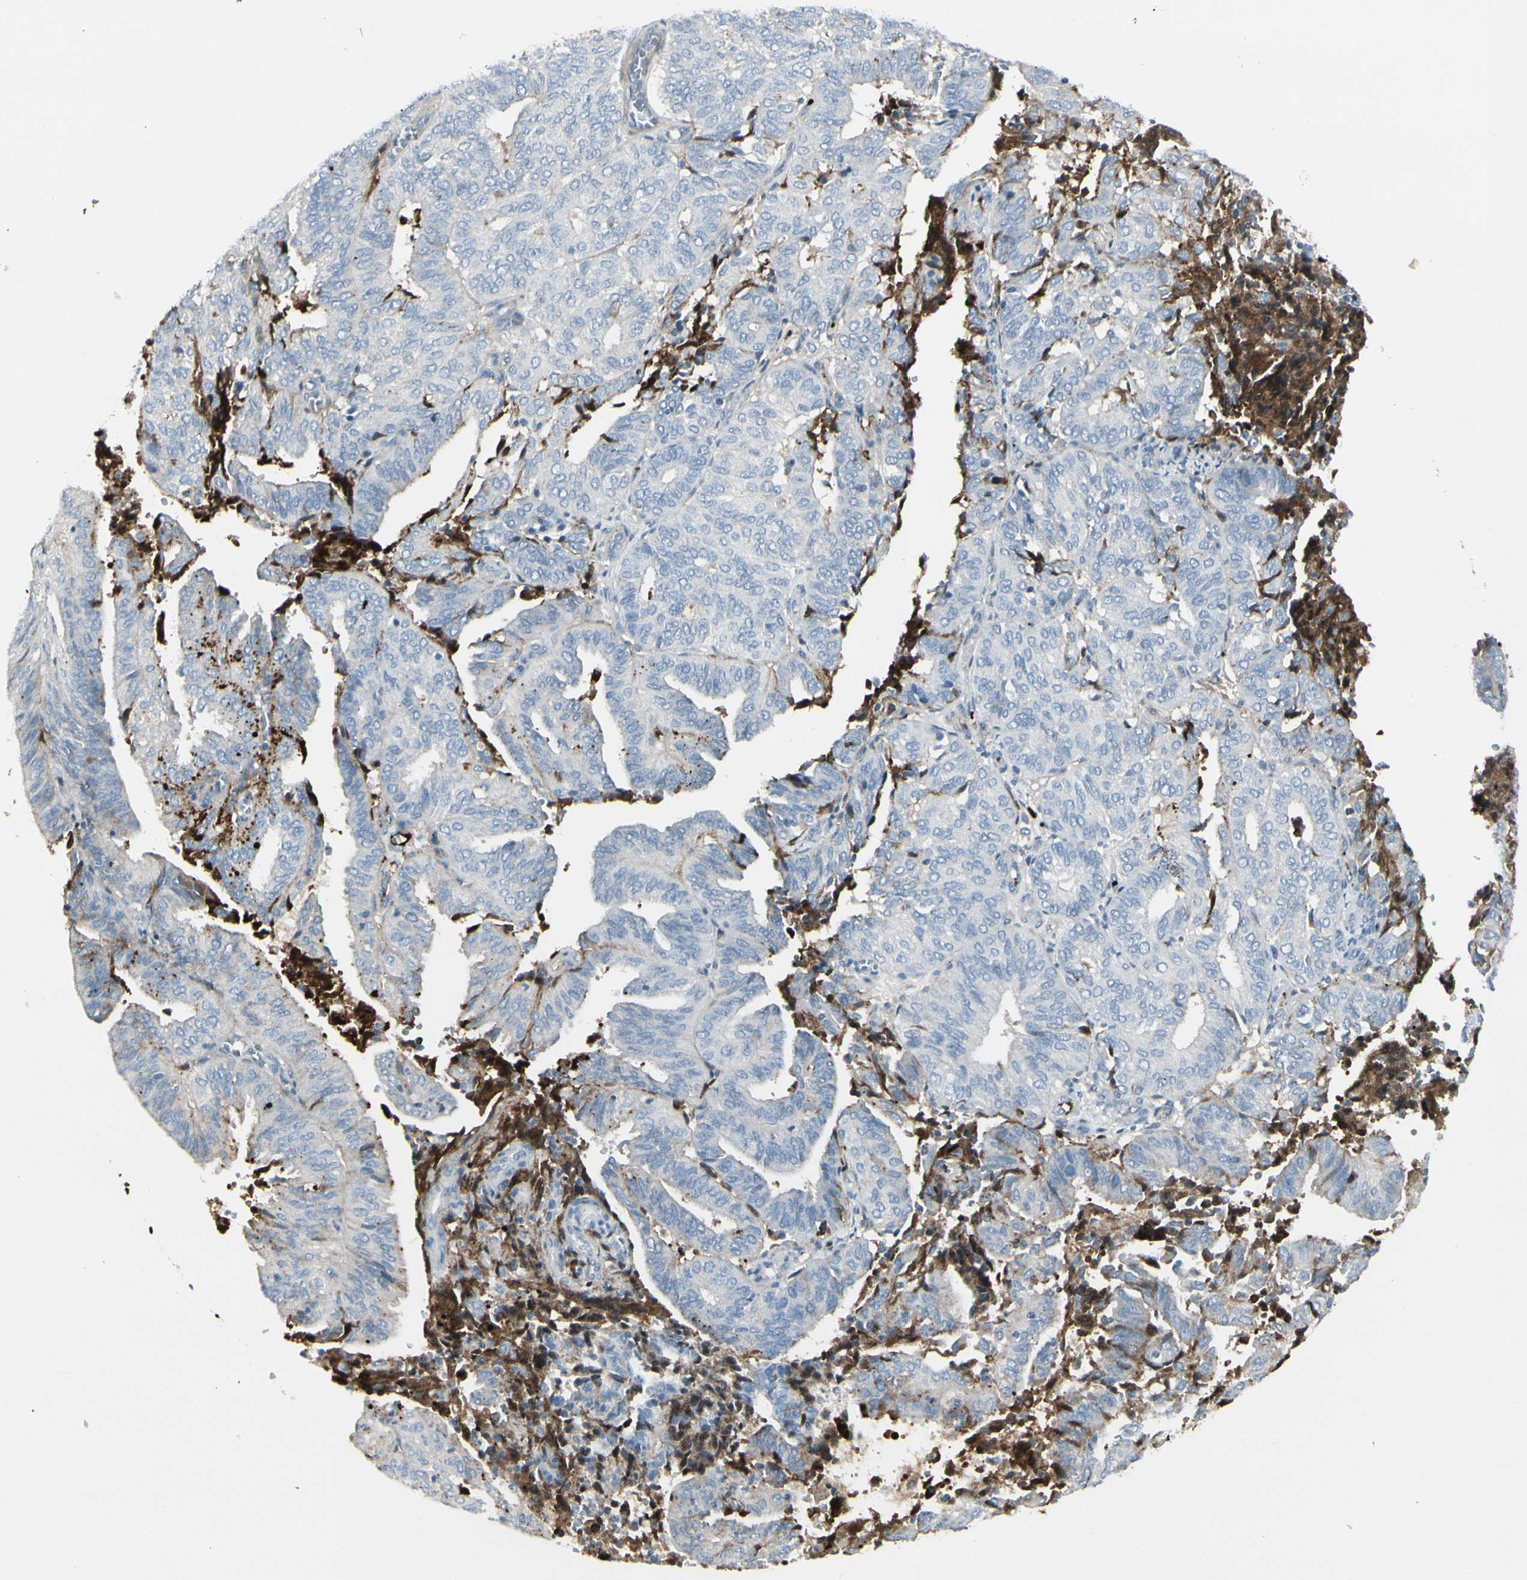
{"staining": {"intensity": "negative", "quantity": "none", "location": "none"}, "tissue": "endometrial cancer", "cell_type": "Tumor cells", "image_type": "cancer", "snomed": [{"axis": "morphology", "description": "Adenocarcinoma, NOS"}, {"axis": "topography", "description": "Uterus"}], "caption": "DAB (3,3'-diaminobenzidine) immunohistochemical staining of human adenocarcinoma (endometrial) exhibits no significant positivity in tumor cells.", "gene": "IGHG1", "patient": {"sex": "female", "age": 60}}